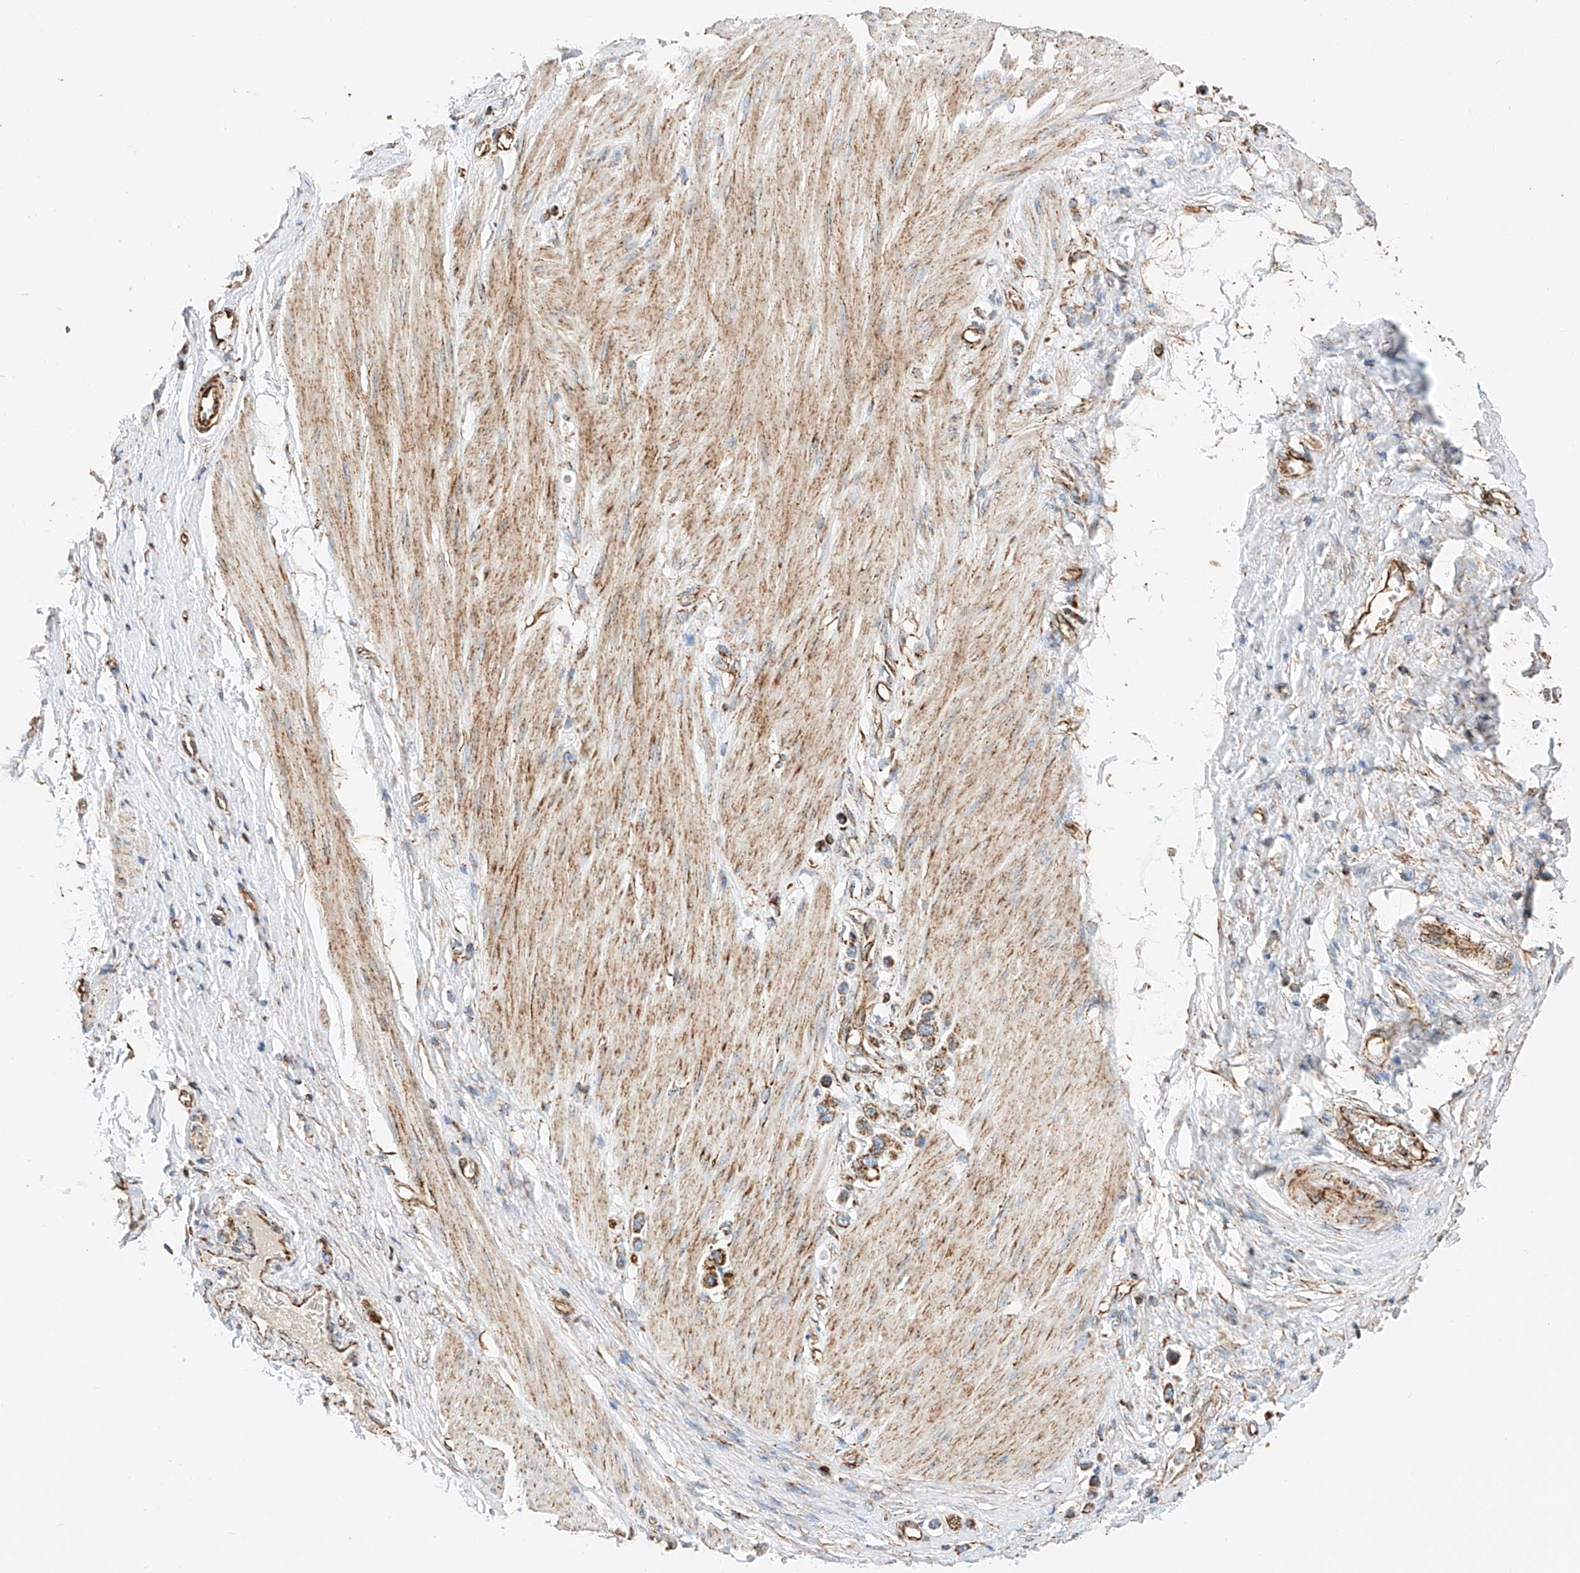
{"staining": {"intensity": "moderate", "quantity": ">75%", "location": "cytoplasmic/membranous"}, "tissue": "stomach cancer", "cell_type": "Tumor cells", "image_type": "cancer", "snomed": [{"axis": "morphology", "description": "Adenocarcinoma, NOS"}, {"axis": "topography", "description": "Stomach"}], "caption": "IHC histopathology image of neoplastic tissue: human stomach adenocarcinoma stained using immunohistochemistry shows medium levels of moderate protein expression localized specifically in the cytoplasmic/membranous of tumor cells, appearing as a cytoplasmic/membranous brown color.", "gene": "NDUFV3", "patient": {"sex": "female", "age": 65}}